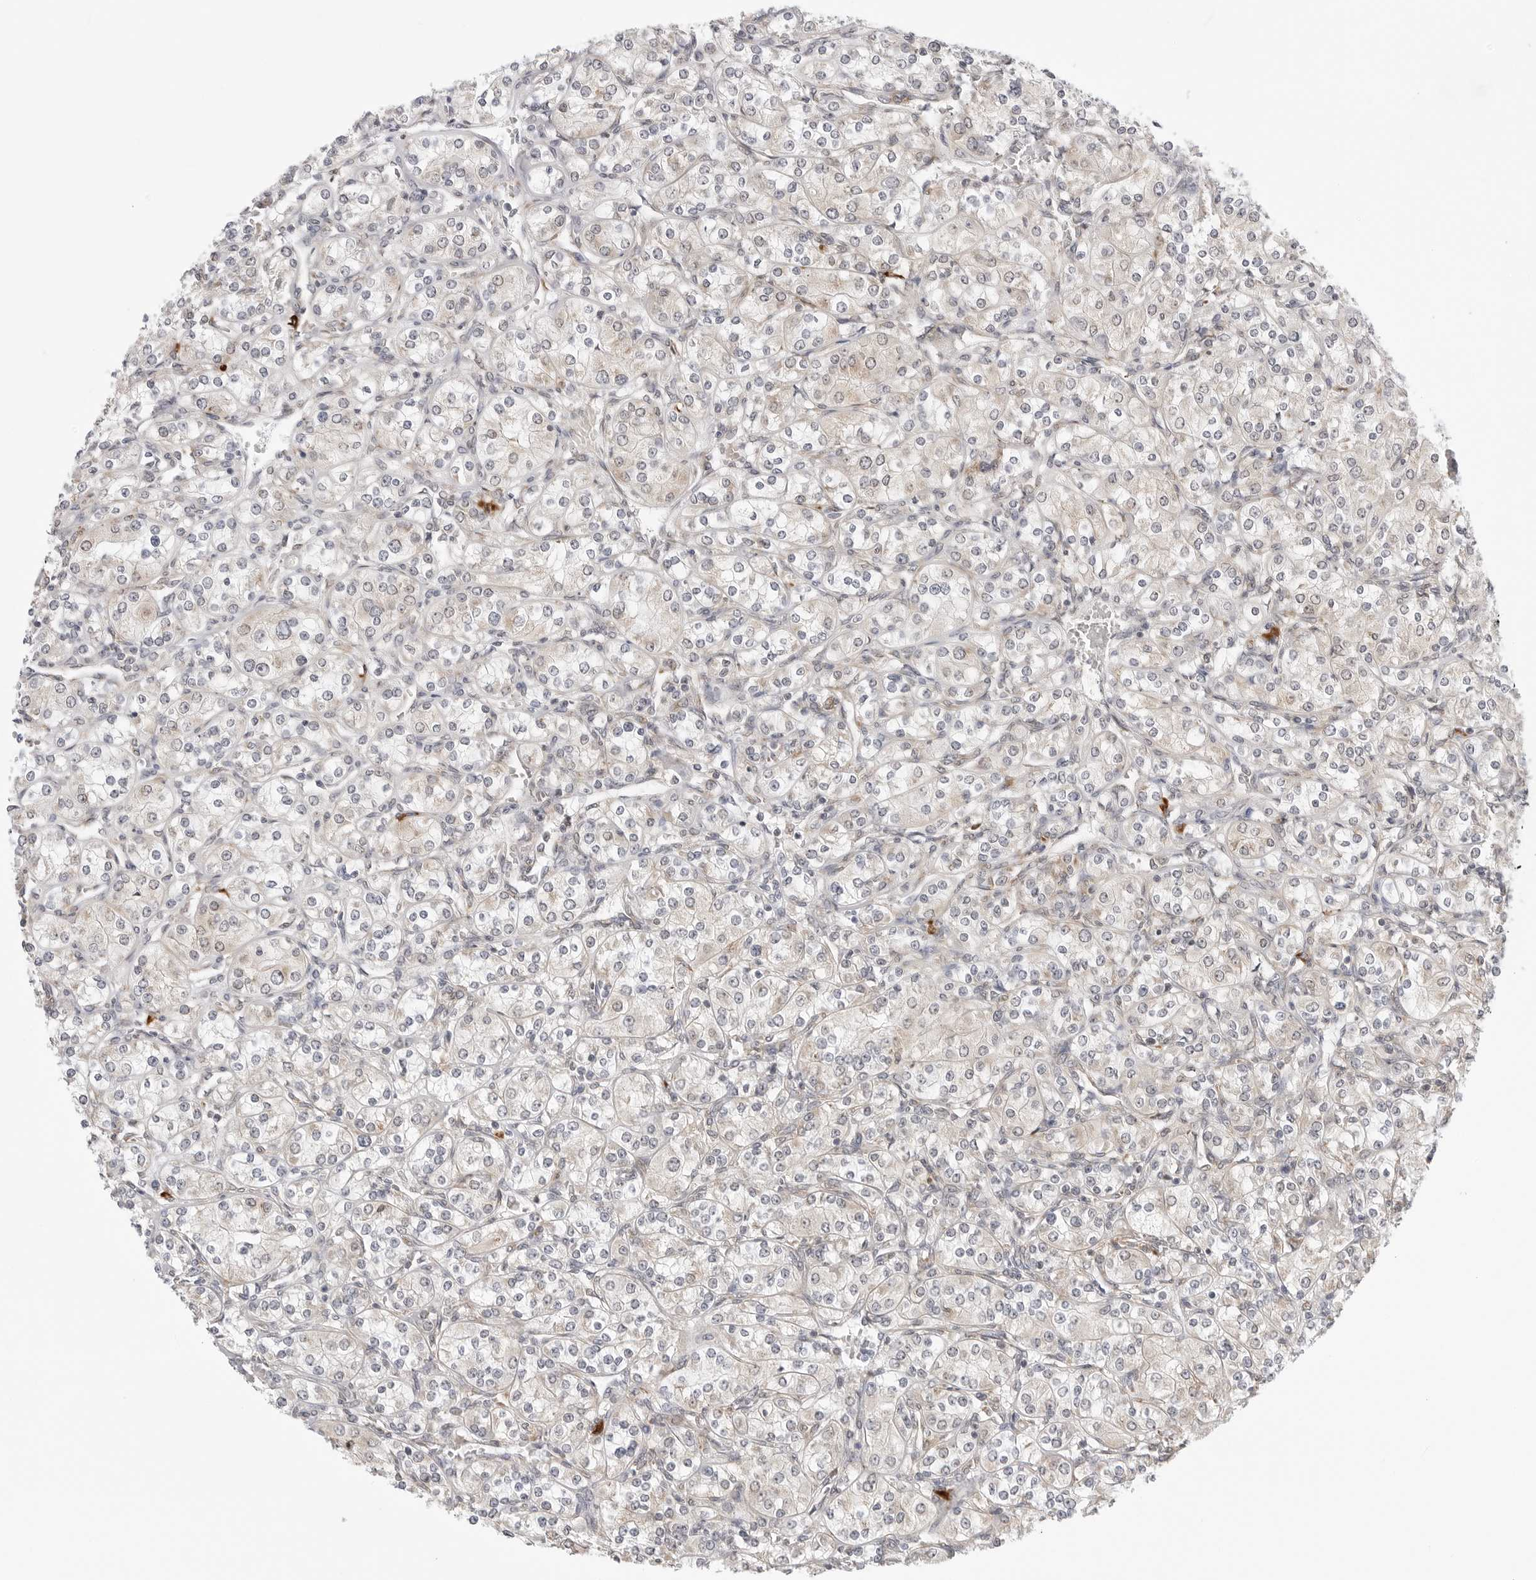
{"staining": {"intensity": "negative", "quantity": "none", "location": "none"}, "tissue": "renal cancer", "cell_type": "Tumor cells", "image_type": "cancer", "snomed": [{"axis": "morphology", "description": "Adenocarcinoma, NOS"}, {"axis": "topography", "description": "Kidney"}], "caption": "An IHC histopathology image of renal adenocarcinoma is shown. There is no staining in tumor cells of renal adenocarcinoma.", "gene": "RPN1", "patient": {"sex": "male", "age": 77}}